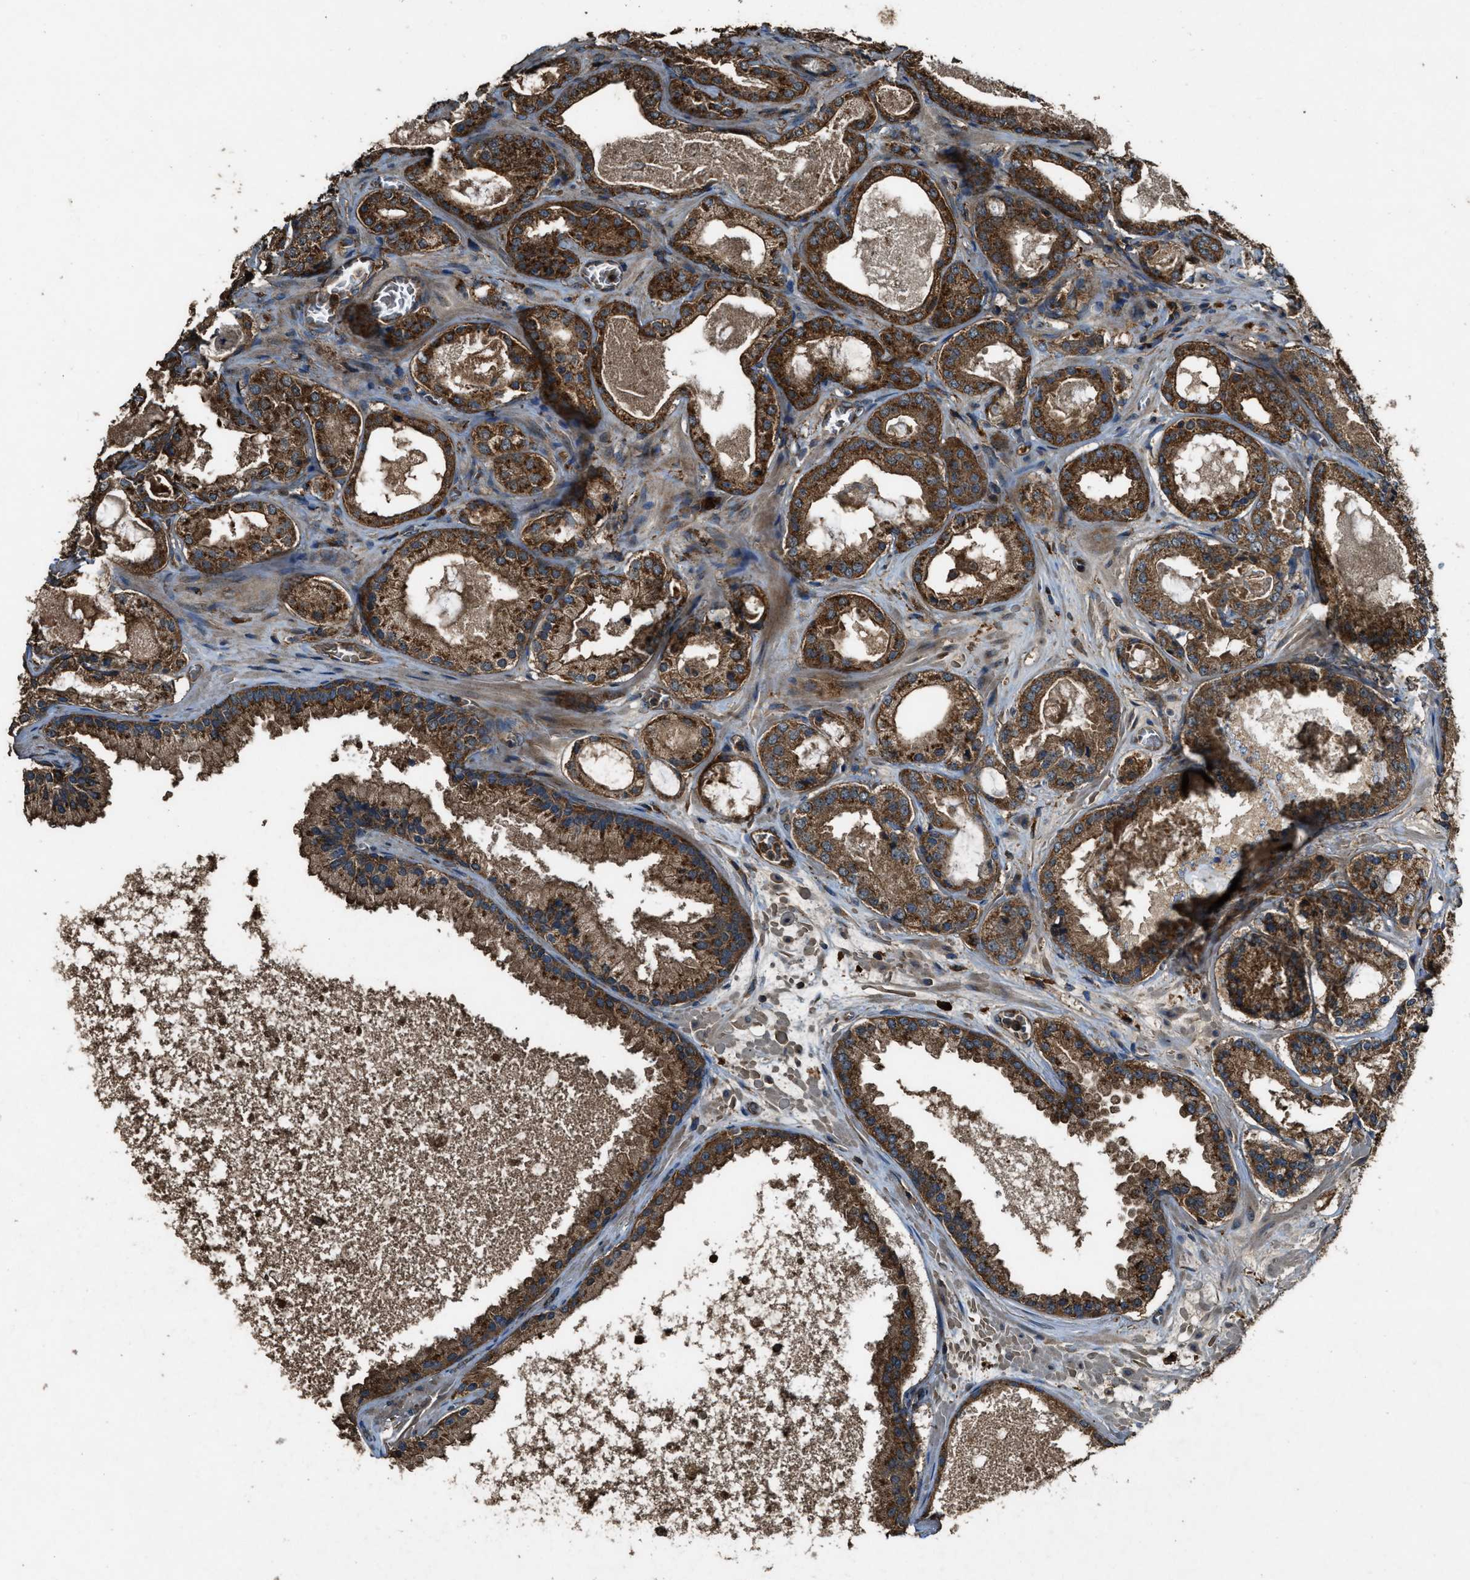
{"staining": {"intensity": "strong", "quantity": ">75%", "location": "cytoplasmic/membranous"}, "tissue": "prostate cancer", "cell_type": "Tumor cells", "image_type": "cancer", "snomed": [{"axis": "morphology", "description": "Adenocarcinoma, High grade"}, {"axis": "topography", "description": "Prostate"}], "caption": "Immunohistochemical staining of human adenocarcinoma (high-grade) (prostate) displays strong cytoplasmic/membranous protein expression in about >75% of tumor cells.", "gene": "MAP3K8", "patient": {"sex": "male", "age": 65}}